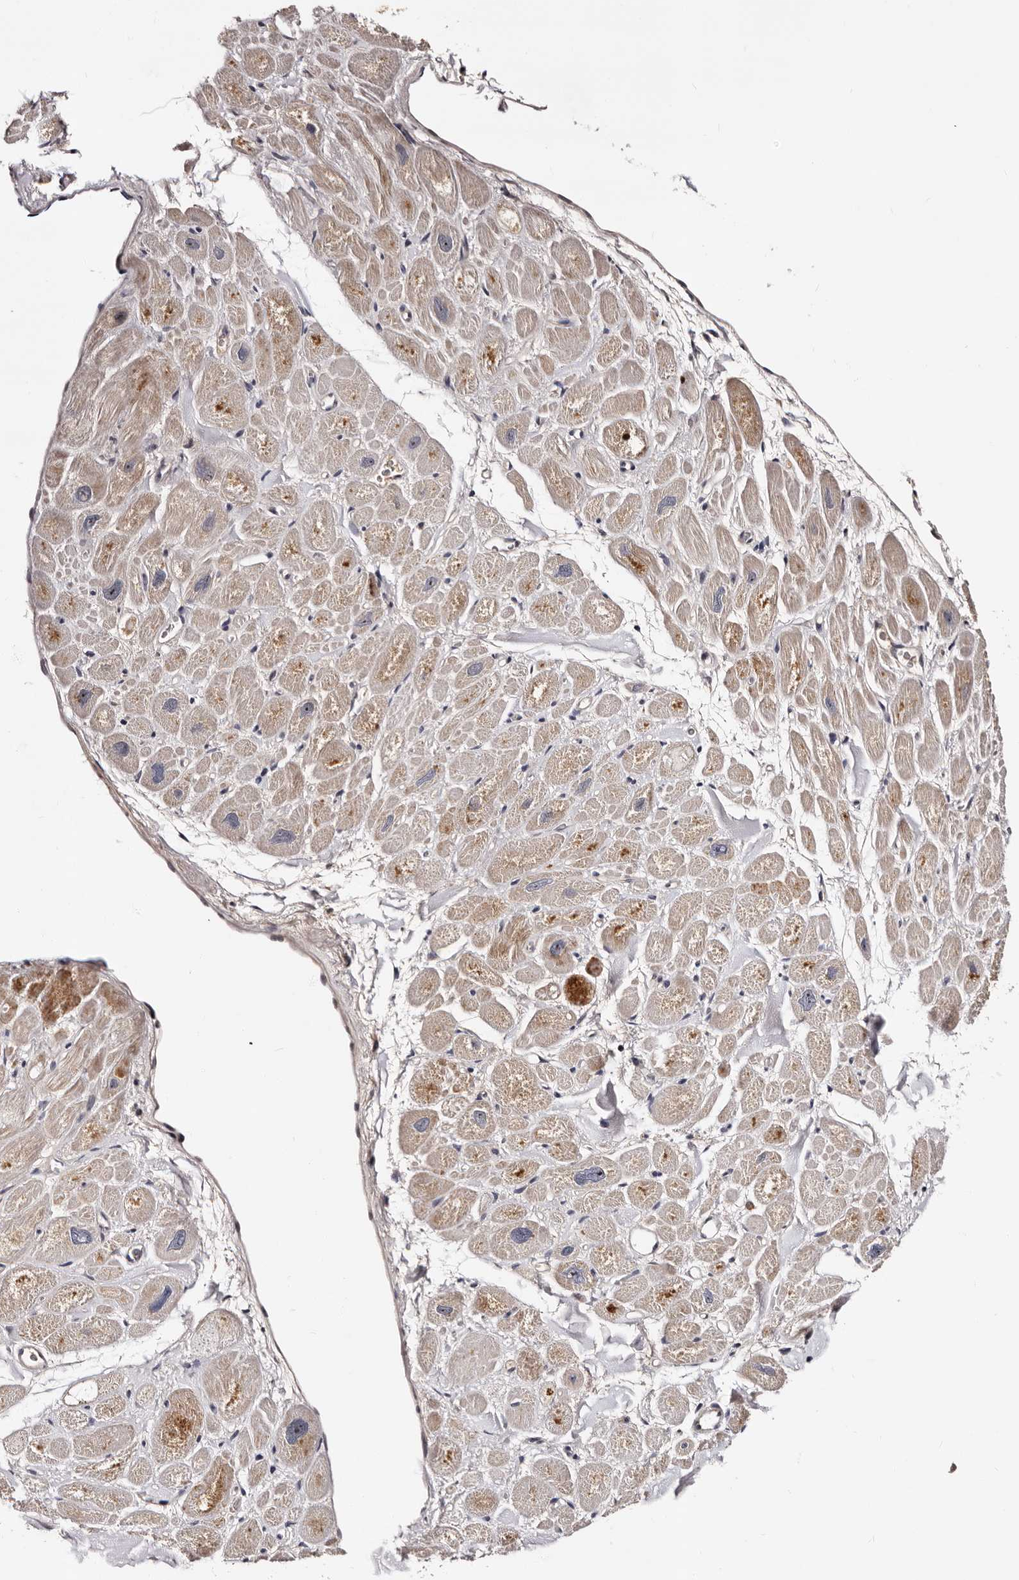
{"staining": {"intensity": "strong", "quantity": "25%-75%", "location": "cytoplasmic/membranous"}, "tissue": "heart muscle", "cell_type": "Cardiomyocytes", "image_type": "normal", "snomed": [{"axis": "morphology", "description": "Normal tissue, NOS"}, {"axis": "topography", "description": "Heart"}], "caption": "Heart muscle stained with DAB immunohistochemistry reveals high levels of strong cytoplasmic/membranous staining in approximately 25%-75% of cardiomyocytes. The staining was performed using DAB, with brown indicating positive protein expression. Nuclei are stained blue with hematoxylin.", "gene": "TAF4B", "patient": {"sex": "male", "age": 49}}